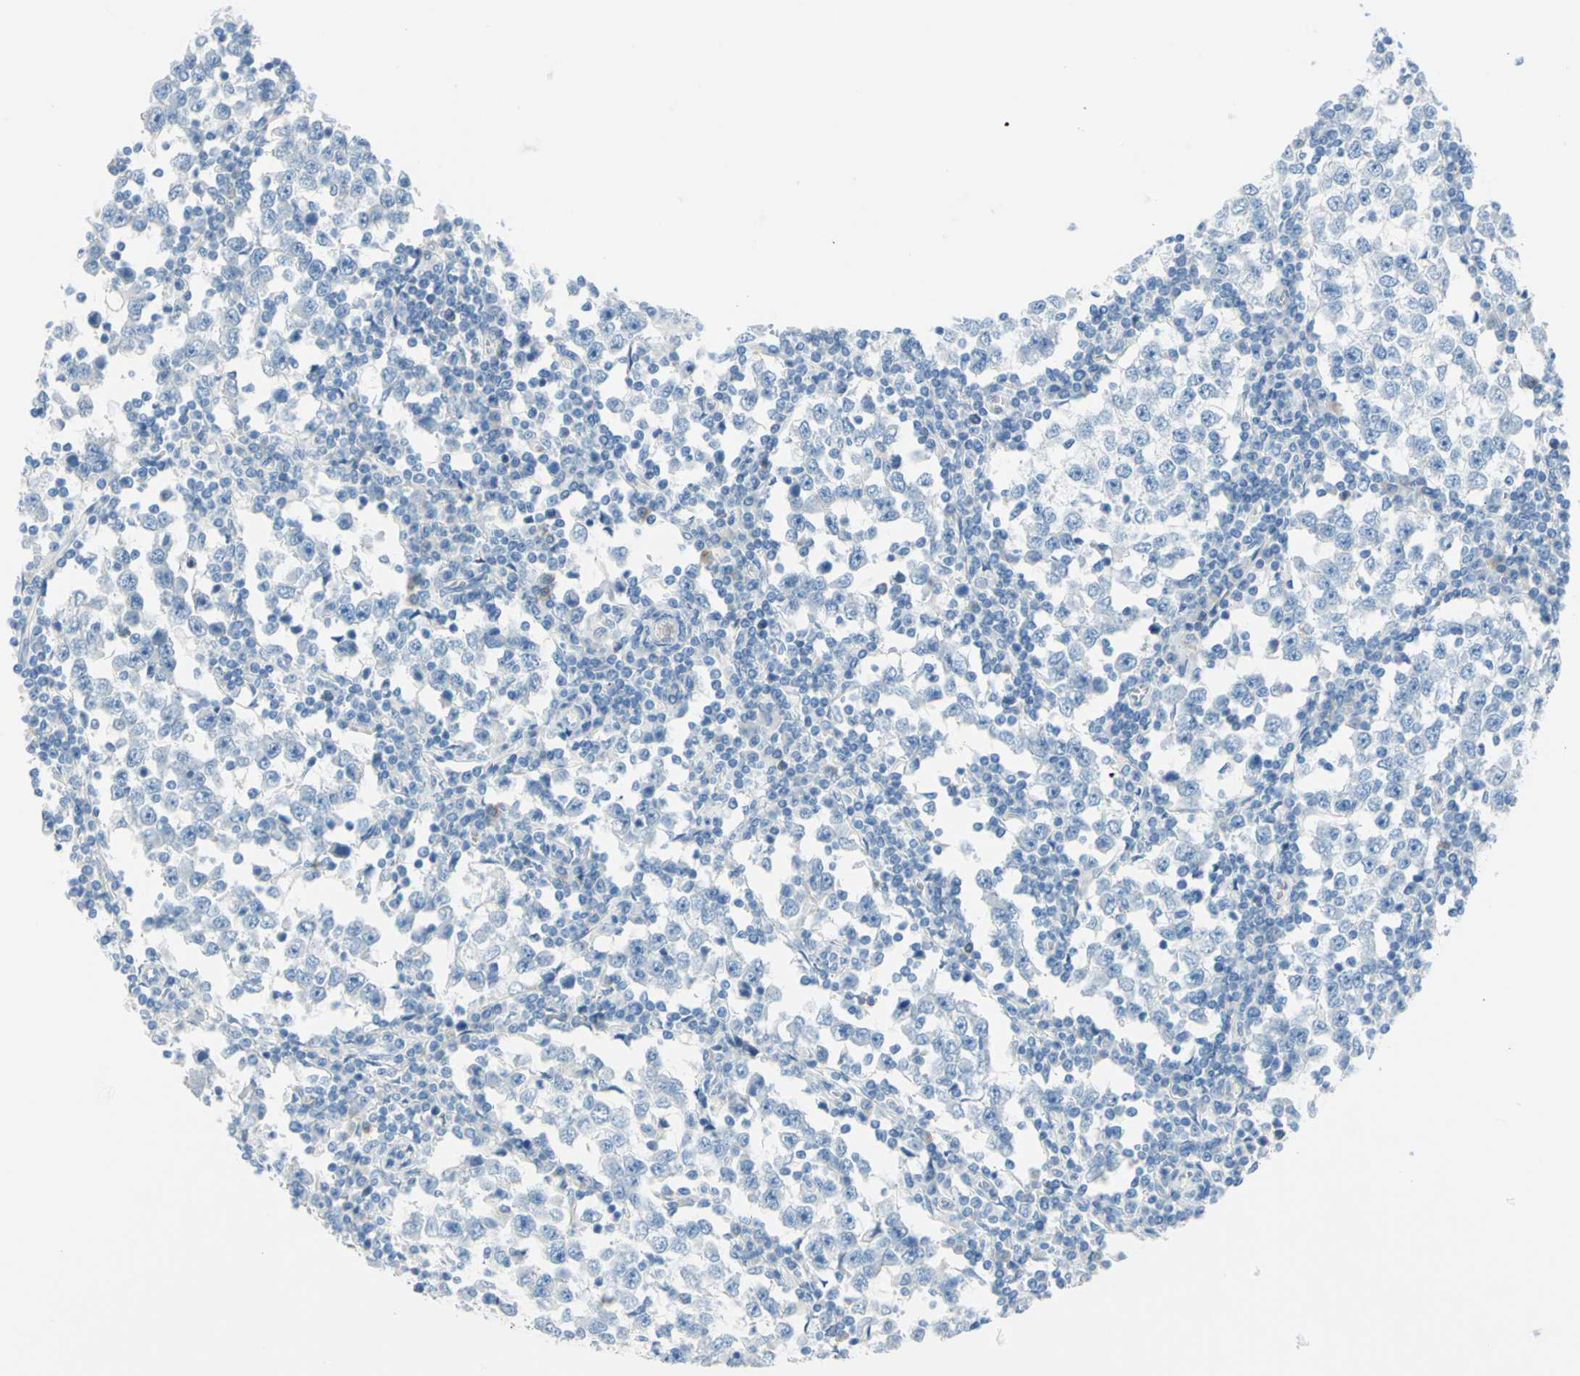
{"staining": {"intensity": "negative", "quantity": "none", "location": "none"}, "tissue": "testis cancer", "cell_type": "Tumor cells", "image_type": "cancer", "snomed": [{"axis": "morphology", "description": "Seminoma, NOS"}, {"axis": "topography", "description": "Testis"}], "caption": "This is a photomicrograph of immunohistochemistry (IHC) staining of seminoma (testis), which shows no expression in tumor cells.", "gene": "DCT", "patient": {"sex": "male", "age": 65}}